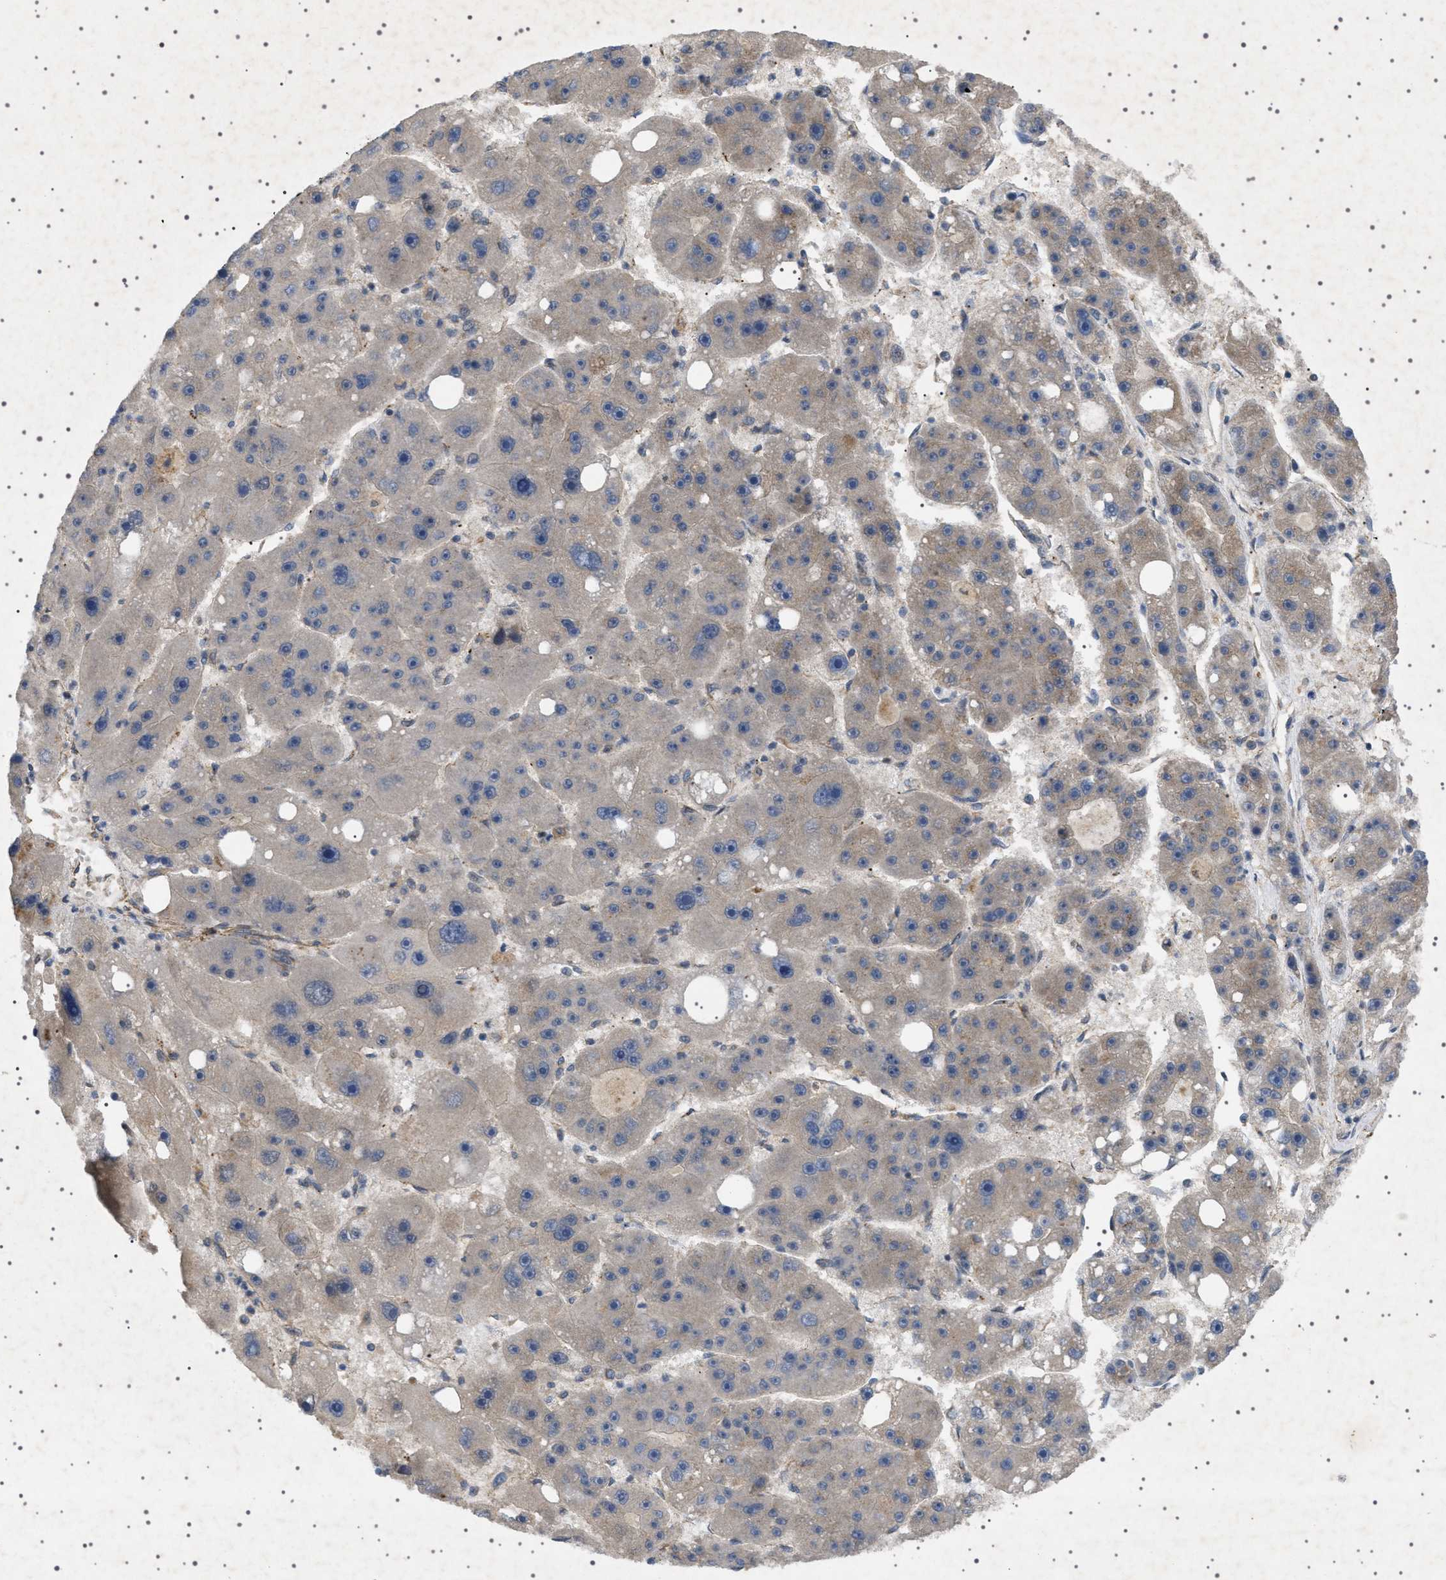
{"staining": {"intensity": "negative", "quantity": "none", "location": "none"}, "tissue": "liver cancer", "cell_type": "Tumor cells", "image_type": "cancer", "snomed": [{"axis": "morphology", "description": "Carcinoma, Hepatocellular, NOS"}, {"axis": "topography", "description": "Liver"}], "caption": "There is no significant expression in tumor cells of liver cancer (hepatocellular carcinoma).", "gene": "CCDC186", "patient": {"sex": "female", "age": 61}}